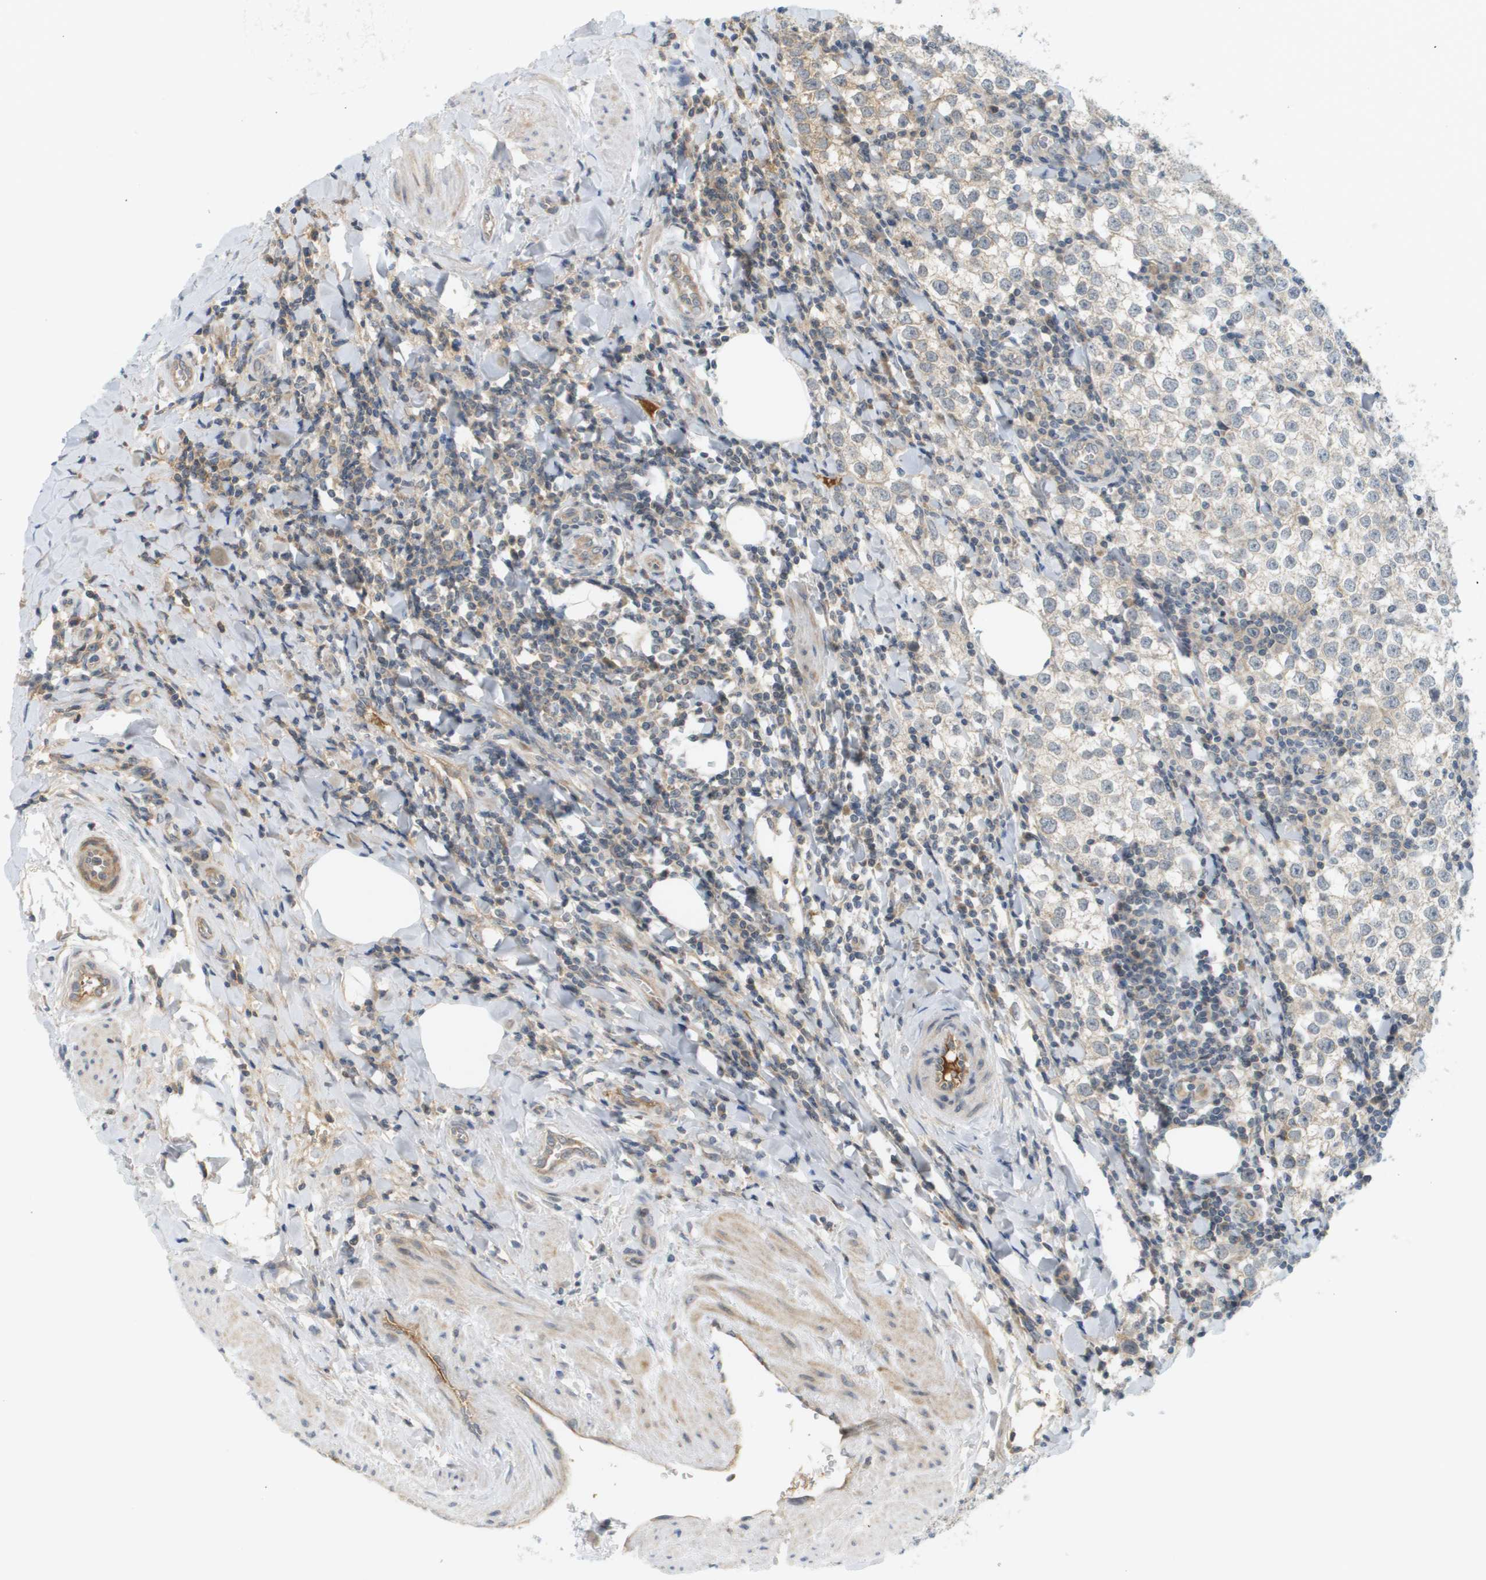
{"staining": {"intensity": "weak", "quantity": "<25%", "location": "cytoplasmic/membranous"}, "tissue": "testis cancer", "cell_type": "Tumor cells", "image_type": "cancer", "snomed": [{"axis": "morphology", "description": "Seminoma, NOS"}, {"axis": "morphology", "description": "Carcinoma, Embryonal, NOS"}, {"axis": "topography", "description": "Testis"}], "caption": "Testis cancer was stained to show a protein in brown. There is no significant expression in tumor cells.", "gene": "PROC", "patient": {"sex": "male", "age": 36}}